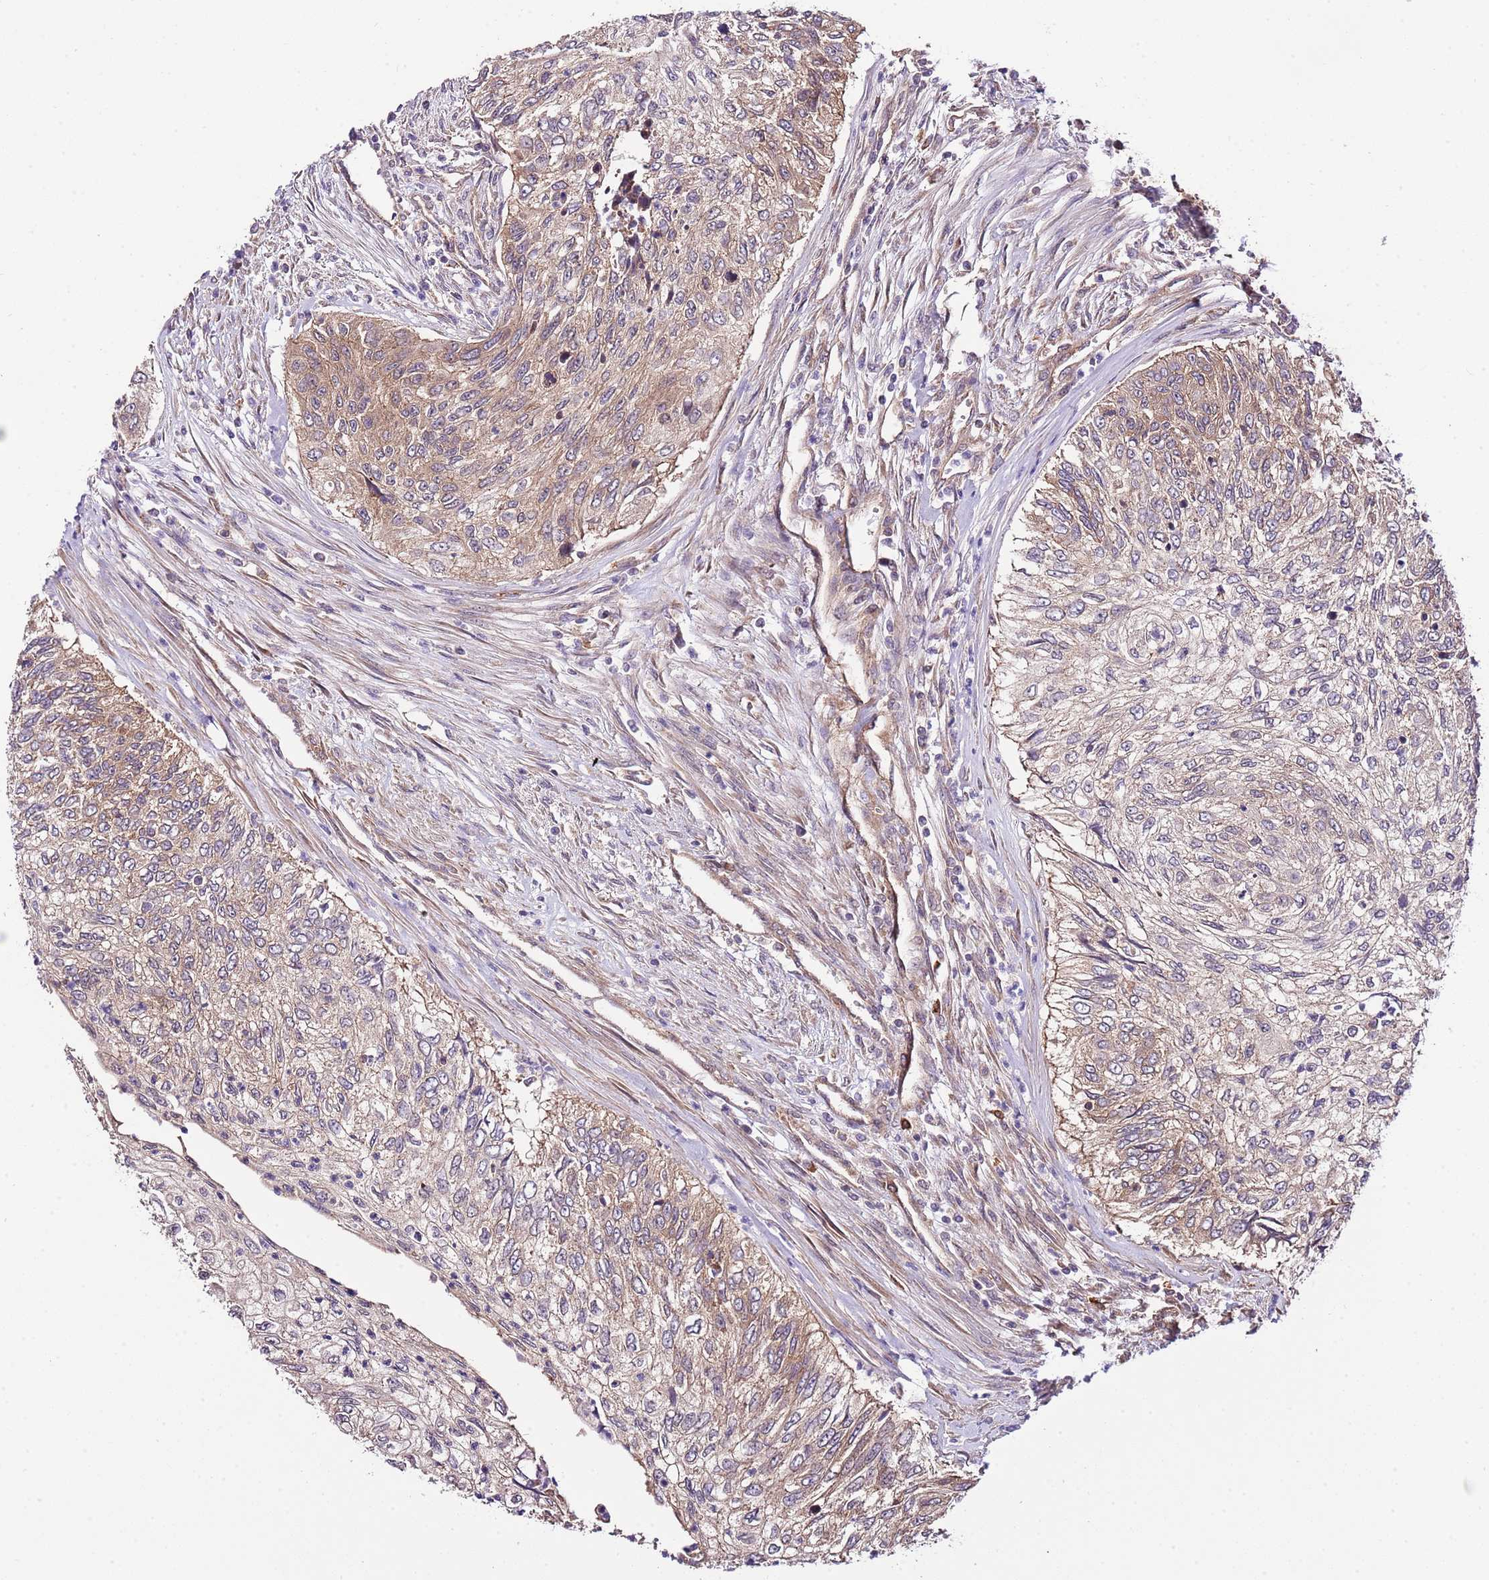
{"staining": {"intensity": "moderate", "quantity": "25%-75%", "location": "cytoplasmic/membranous"}, "tissue": "urothelial cancer", "cell_type": "Tumor cells", "image_type": "cancer", "snomed": [{"axis": "morphology", "description": "Urothelial carcinoma, High grade"}, {"axis": "topography", "description": "Urinary bladder"}], "caption": "This histopathology image displays IHC staining of human urothelial cancer, with medium moderate cytoplasmic/membranous expression in approximately 25%-75% of tumor cells.", "gene": "DONSON", "patient": {"sex": "female", "age": 60}}